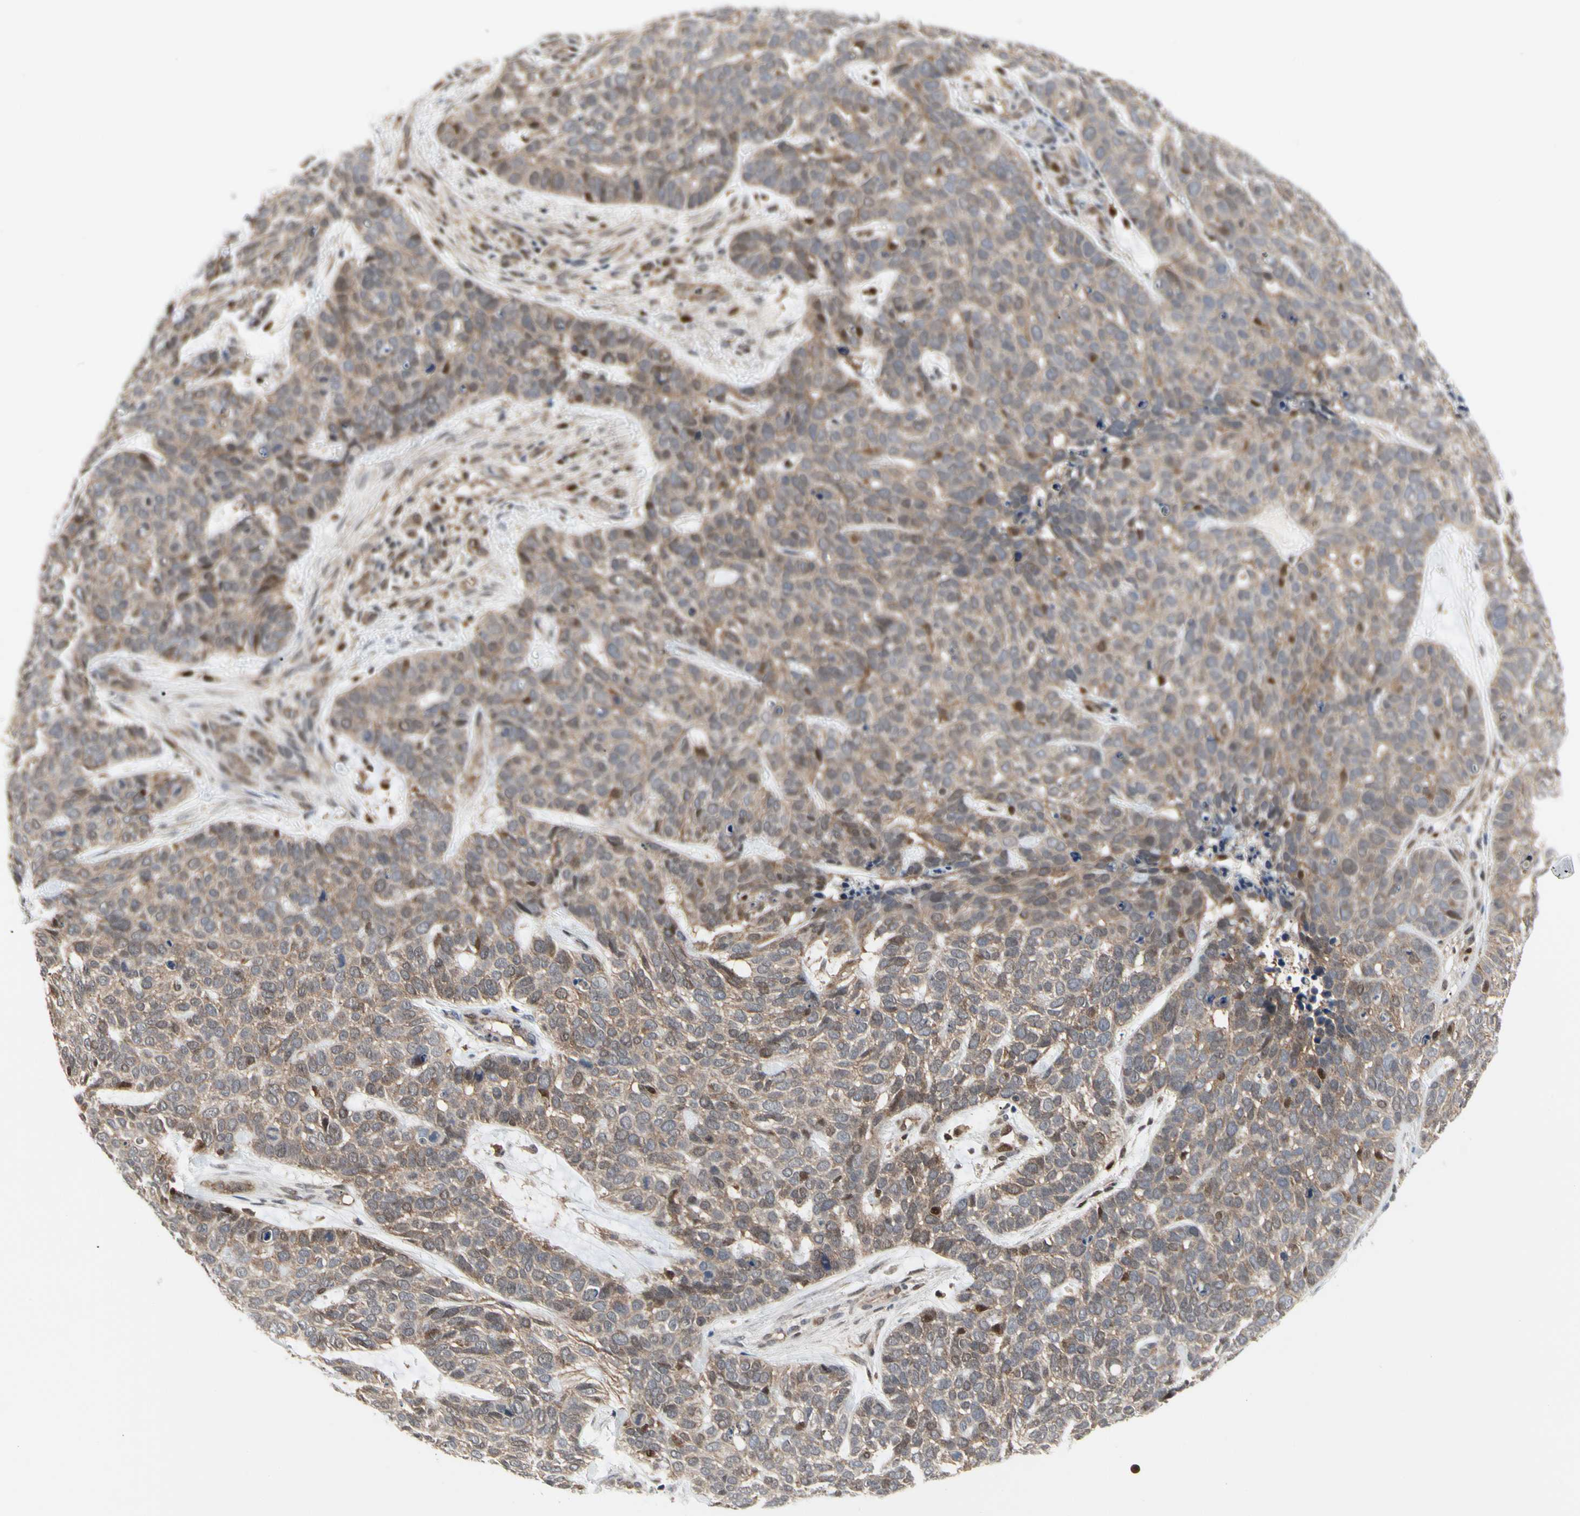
{"staining": {"intensity": "weak", "quantity": ">75%", "location": "cytoplasmic/membranous"}, "tissue": "skin cancer", "cell_type": "Tumor cells", "image_type": "cancer", "snomed": [{"axis": "morphology", "description": "Basal cell carcinoma"}, {"axis": "topography", "description": "Skin"}], "caption": "Protein staining of skin cancer (basal cell carcinoma) tissue displays weak cytoplasmic/membranous positivity in about >75% of tumor cells.", "gene": "CDK5", "patient": {"sex": "male", "age": 87}}